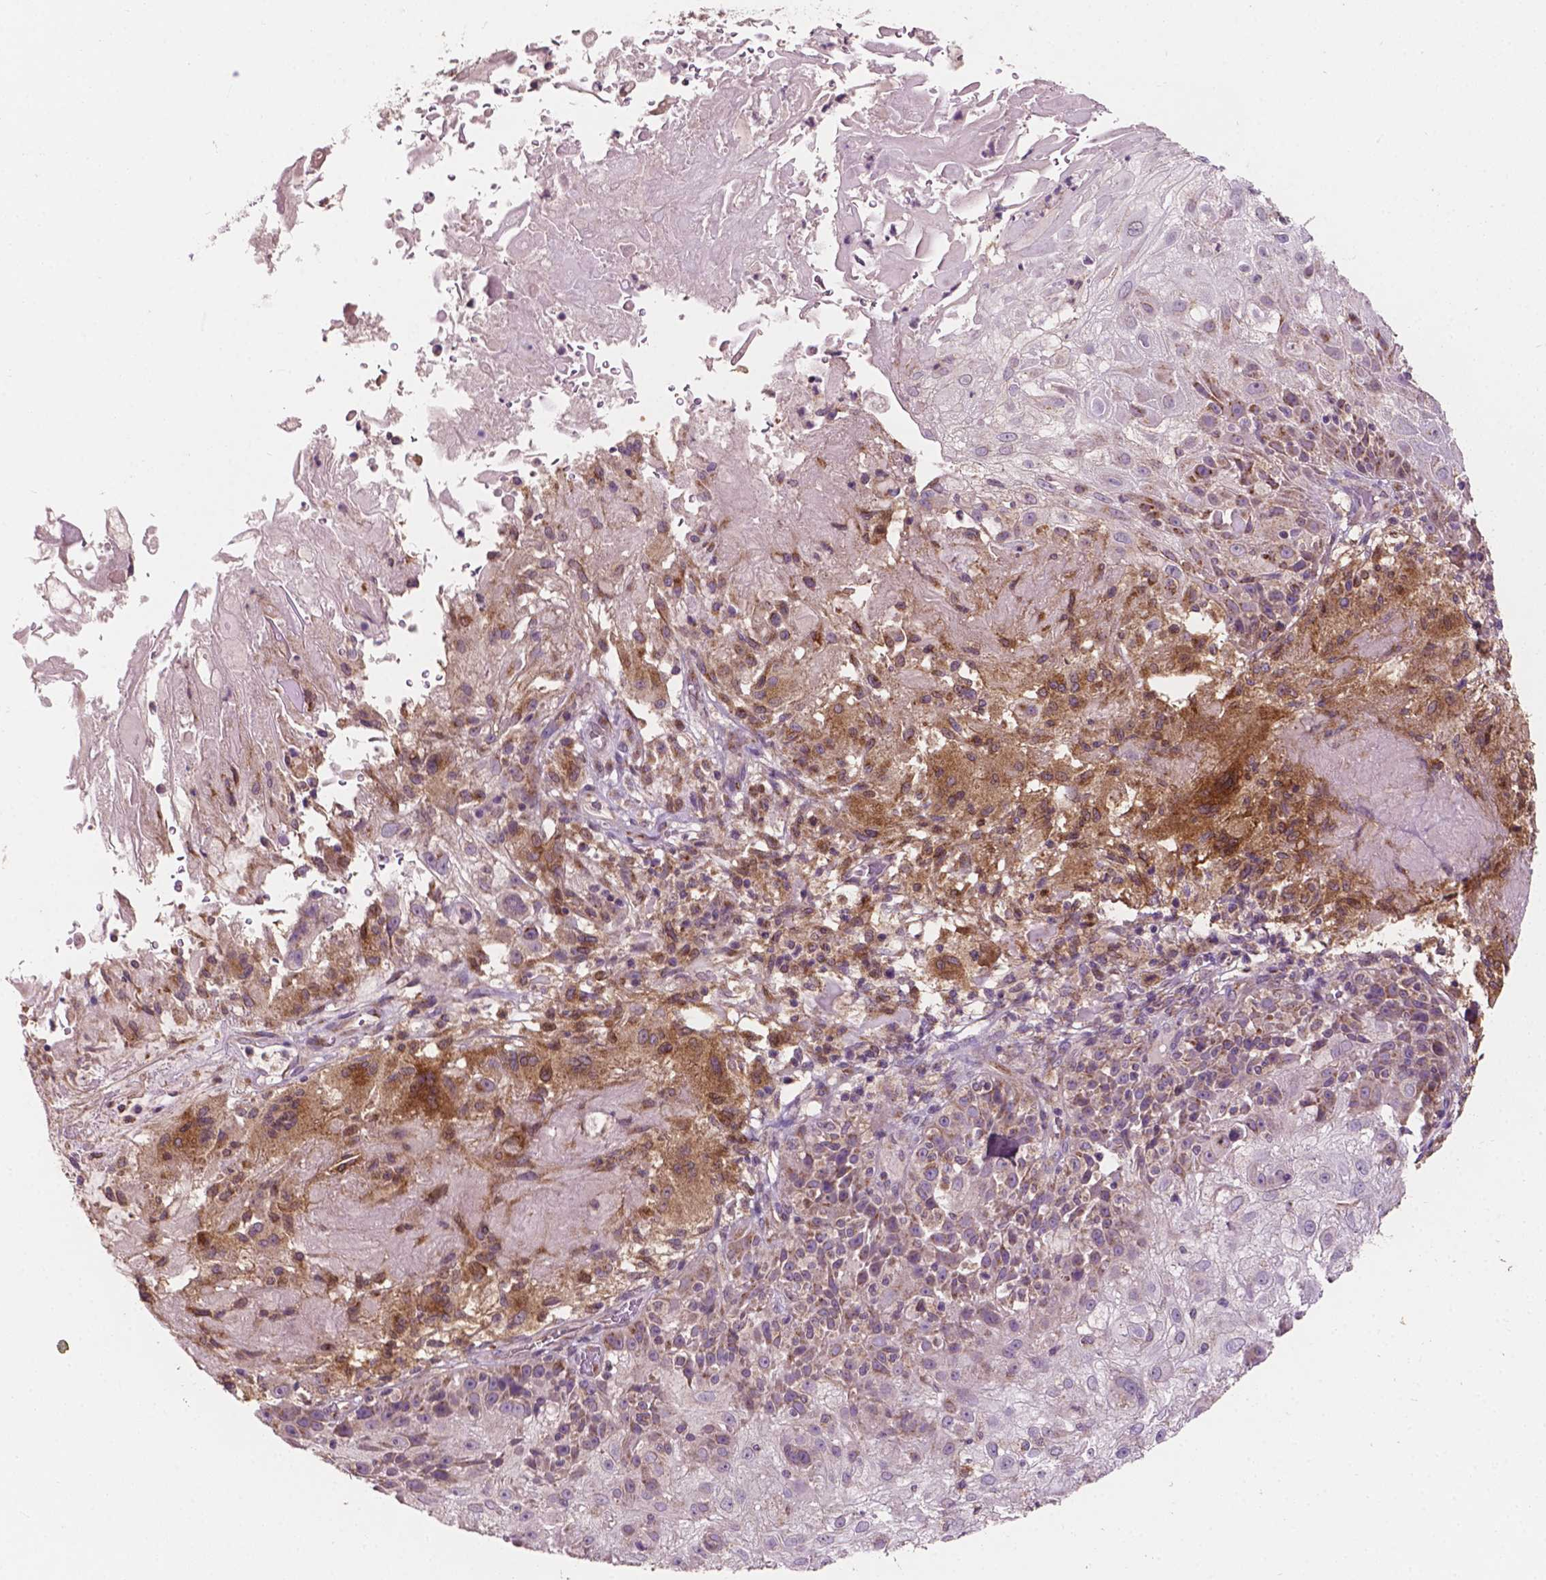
{"staining": {"intensity": "moderate", "quantity": ">75%", "location": "cytoplasmic/membranous"}, "tissue": "skin cancer", "cell_type": "Tumor cells", "image_type": "cancer", "snomed": [{"axis": "morphology", "description": "Normal tissue, NOS"}, {"axis": "morphology", "description": "Squamous cell carcinoma, NOS"}, {"axis": "topography", "description": "Skin"}], "caption": "Immunohistochemical staining of human skin squamous cell carcinoma demonstrates moderate cytoplasmic/membranous protein expression in about >75% of tumor cells.", "gene": "EBAG9", "patient": {"sex": "female", "age": 83}}